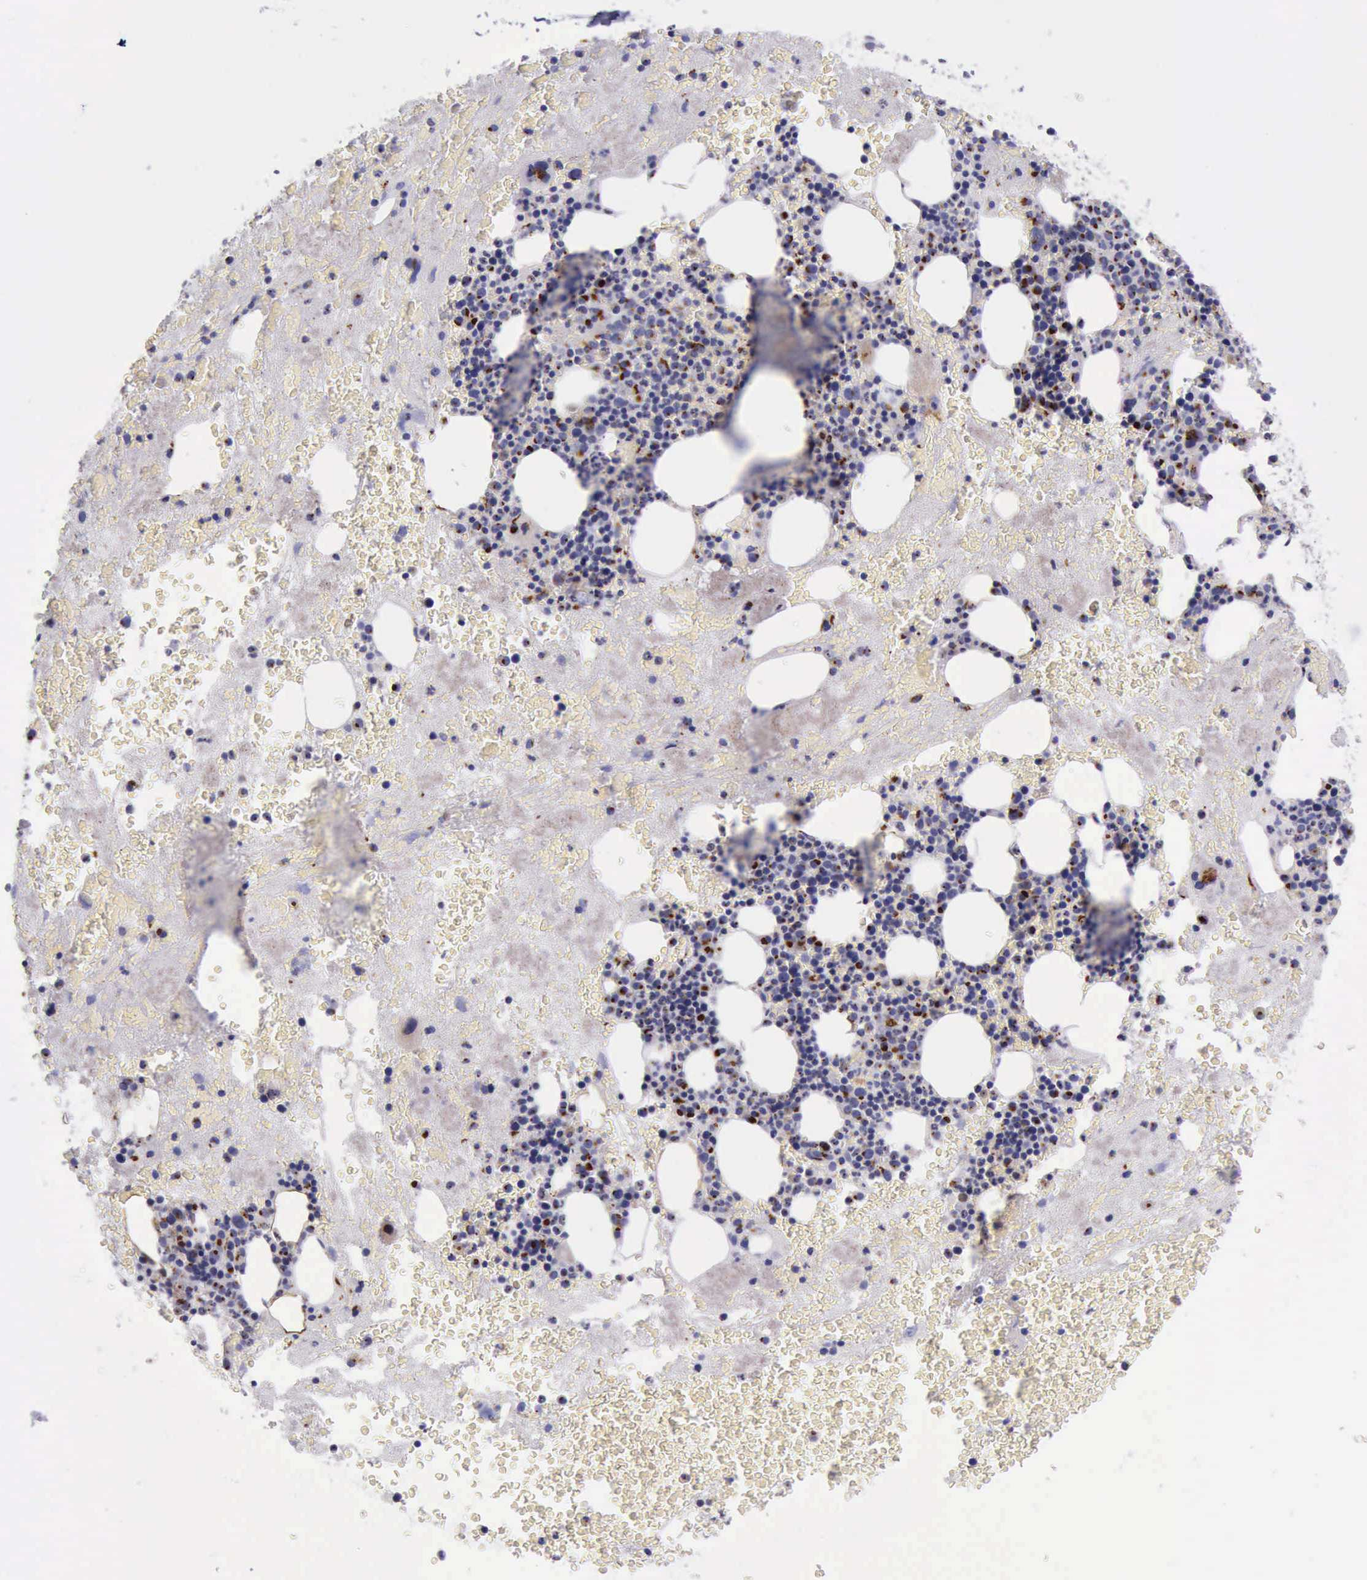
{"staining": {"intensity": "moderate", "quantity": "25%-75%", "location": "cytoplasmic/membranous"}, "tissue": "bone marrow", "cell_type": "Hematopoietic cells", "image_type": "normal", "snomed": [{"axis": "morphology", "description": "Normal tissue, NOS"}, {"axis": "topography", "description": "Bone marrow"}], "caption": "The immunohistochemical stain shows moderate cytoplasmic/membranous expression in hematopoietic cells of normal bone marrow. (DAB IHC with brightfield microscopy, high magnification).", "gene": "GOLGA5", "patient": {"sex": "male", "age": 76}}